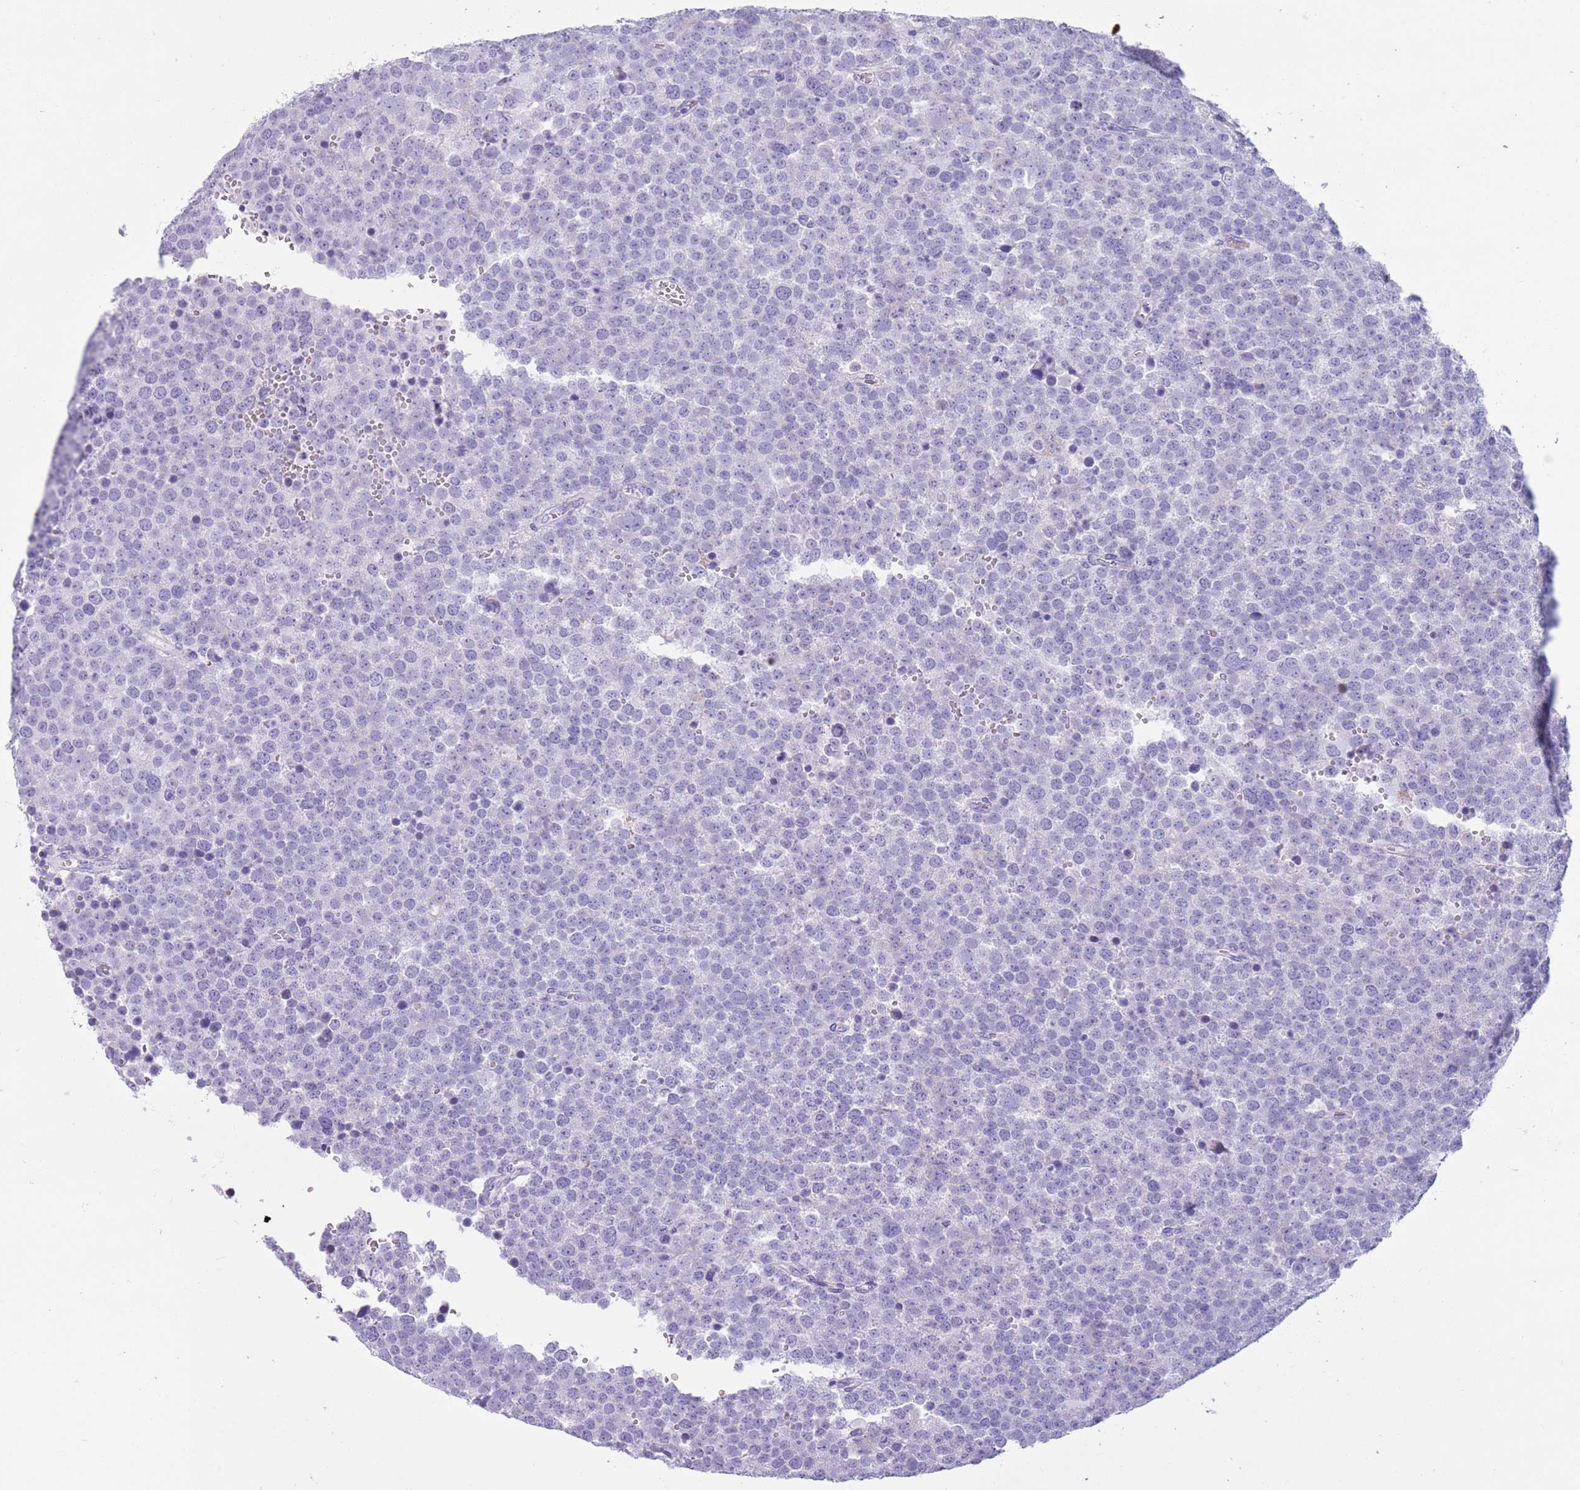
{"staining": {"intensity": "negative", "quantity": "none", "location": "none"}, "tissue": "testis cancer", "cell_type": "Tumor cells", "image_type": "cancer", "snomed": [{"axis": "morphology", "description": "Seminoma, NOS"}, {"axis": "topography", "description": "Testis"}], "caption": "Immunohistochemistry image of testis cancer (seminoma) stained for a protein (brown), which demonstrates no positivity in tumor cells.", "gene": "LY6G5B", "patient": {"sex": "male", "age": 71}}